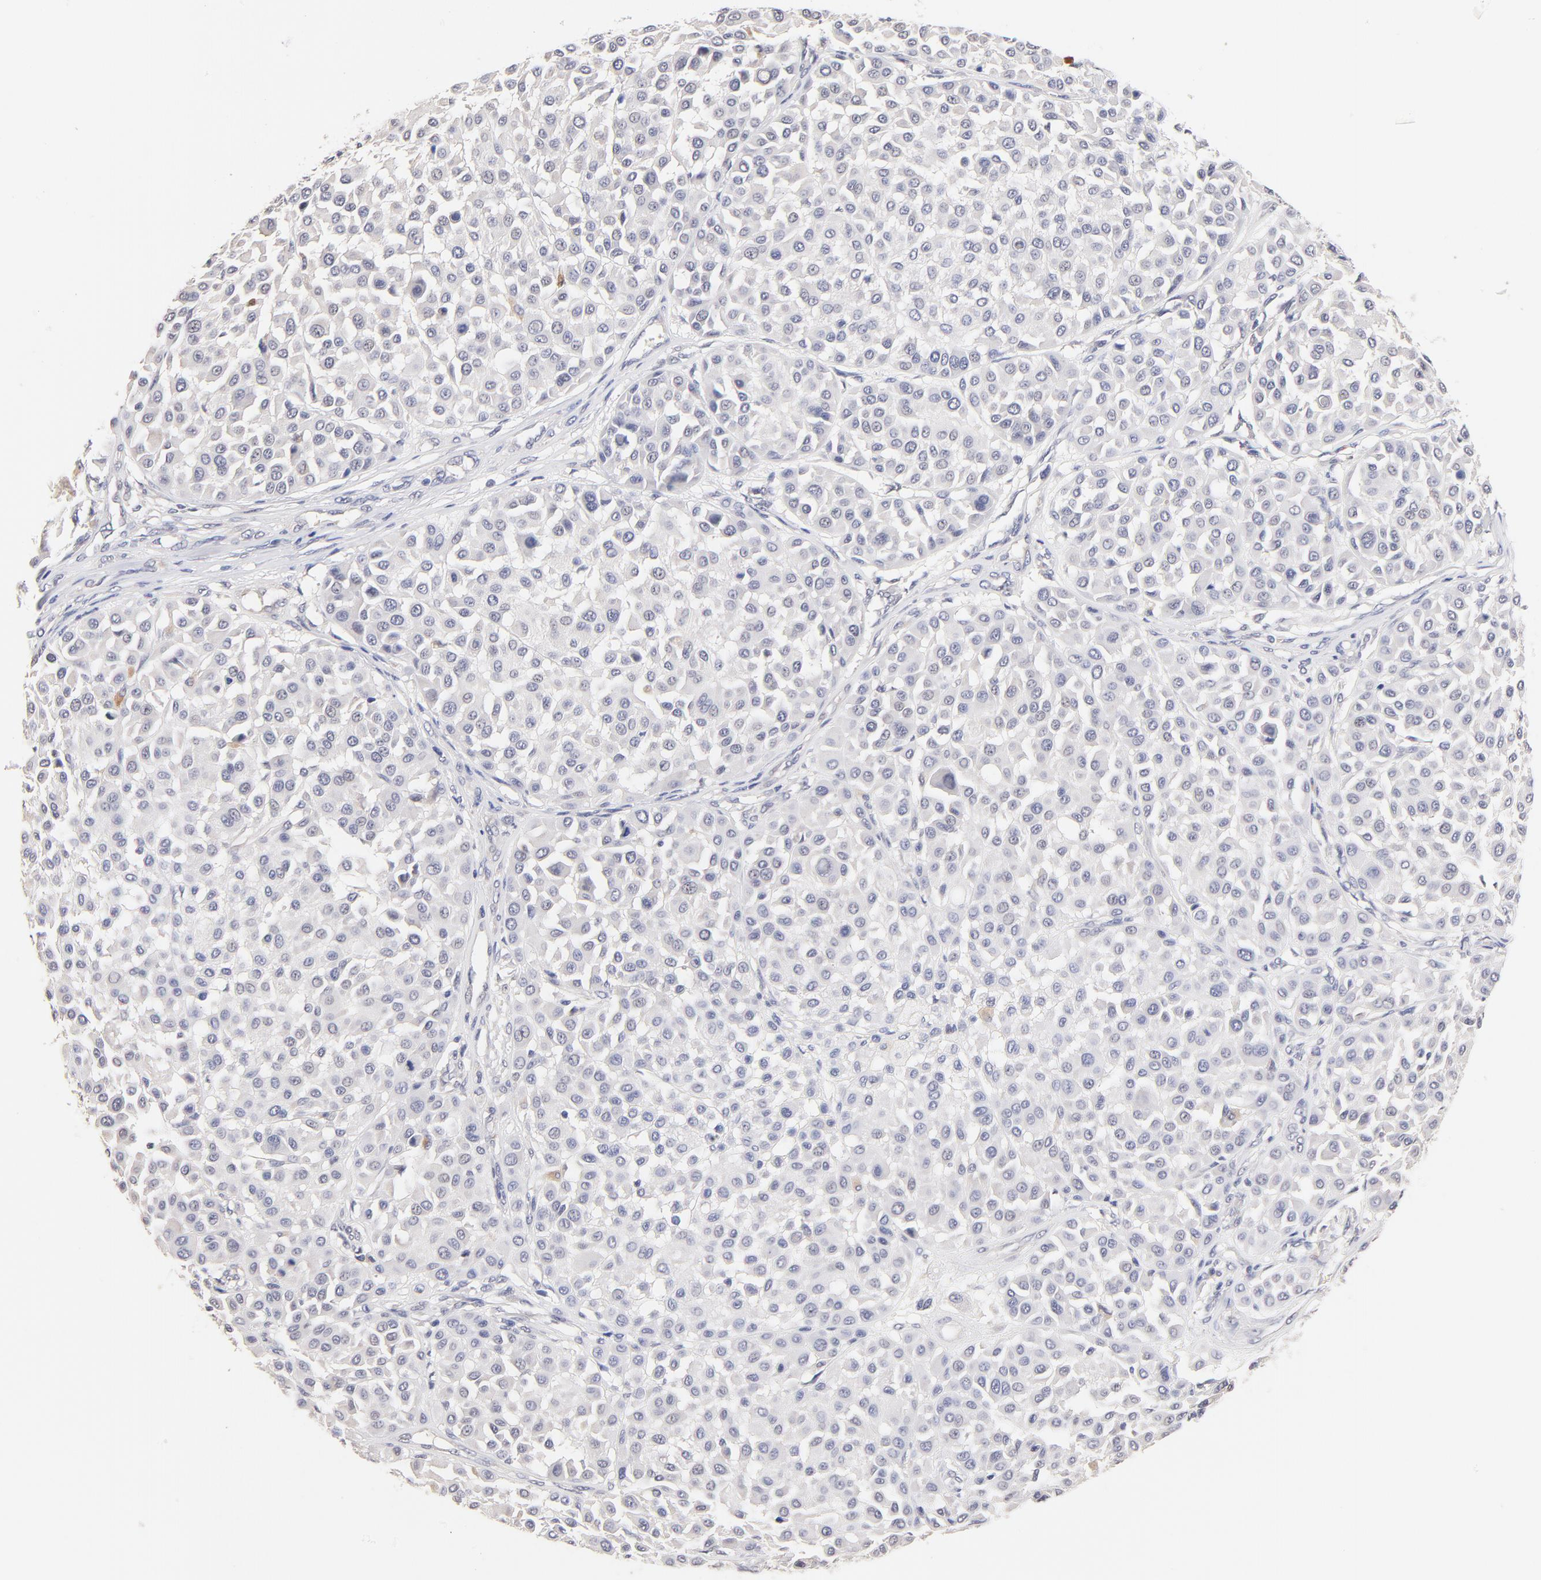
{"staining": {"intensity": "negative", "quantity": "none", "location": "none"}, "tissue": "melanoma", "cell_type": "Tumor cells", "image_type": "cancer", "snomed": [{"axis": "morphology", "description": "Malignant melanoma, Metastatic site"}, {"axis": "topography", "description": "Soft tissue"}], "caption": "Micrograph shows no significant protein expression in tumor cells of malignant melanoma (metastatic site). (DAB (3,3'-diaminobenzidine) immunohistochemistry (IHC) with hematoxylin counter stain).", "gene": "RIBC2", "patient": {"sex": "male", "age": 41}}